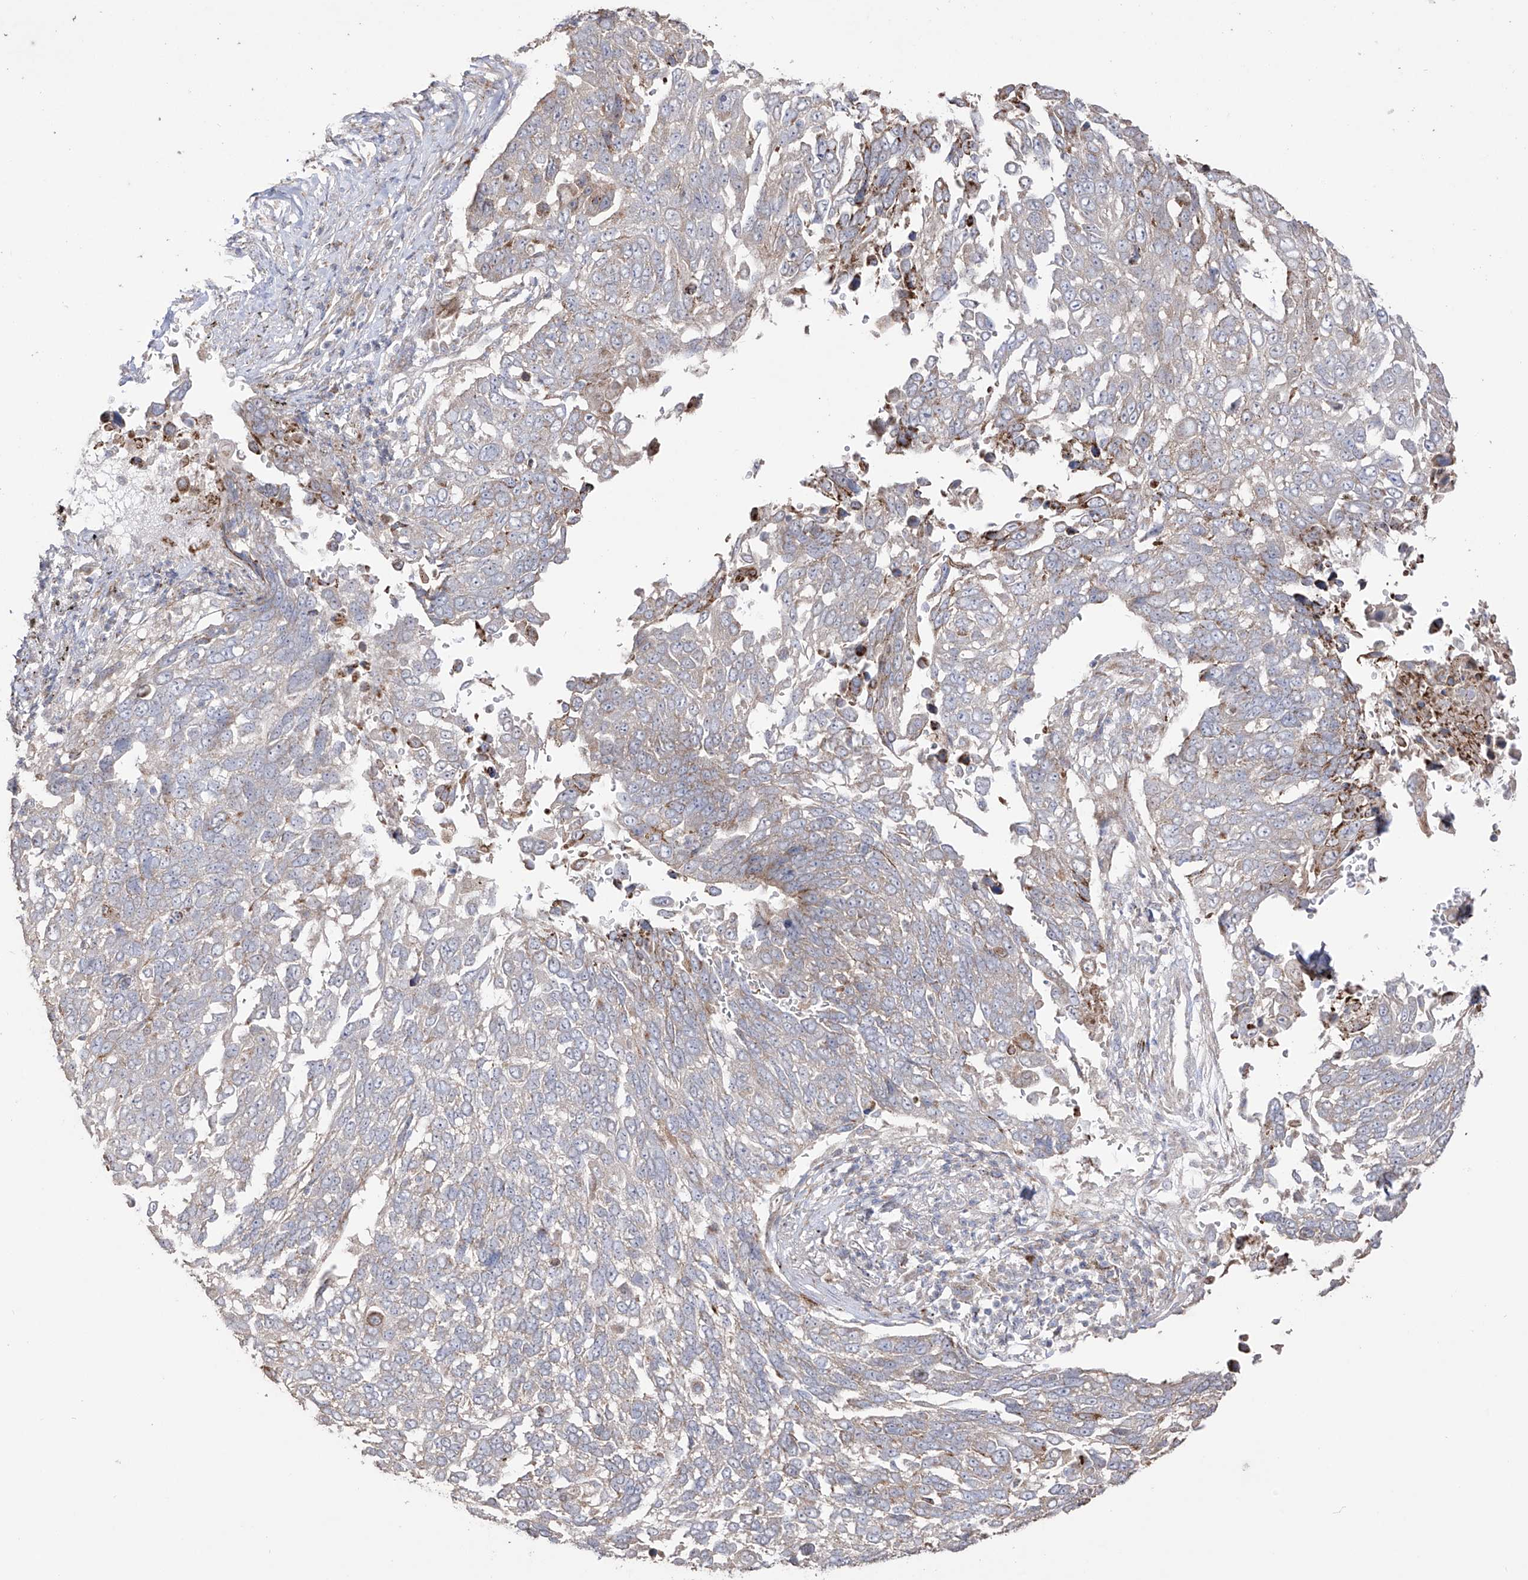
{"staining": {"intensity": "negative", "quantity": "none", "location": "none"}, "tissue": "lung cancer", "cell_type": "Tumor cells", "image_type": "cancer", "snomed": [{"axis": "morphology", "description": "Squamous cell carcinoma, NOS"}, {"axis": "topography", "description": "Lung"}], "caption": "Immunohistochemistry (IHC) of lung squamous cell carcinoma exhibits no positivity in tumor cells.", "gene": "YKT6", "patient": {"sex": "male", "age": 66}}